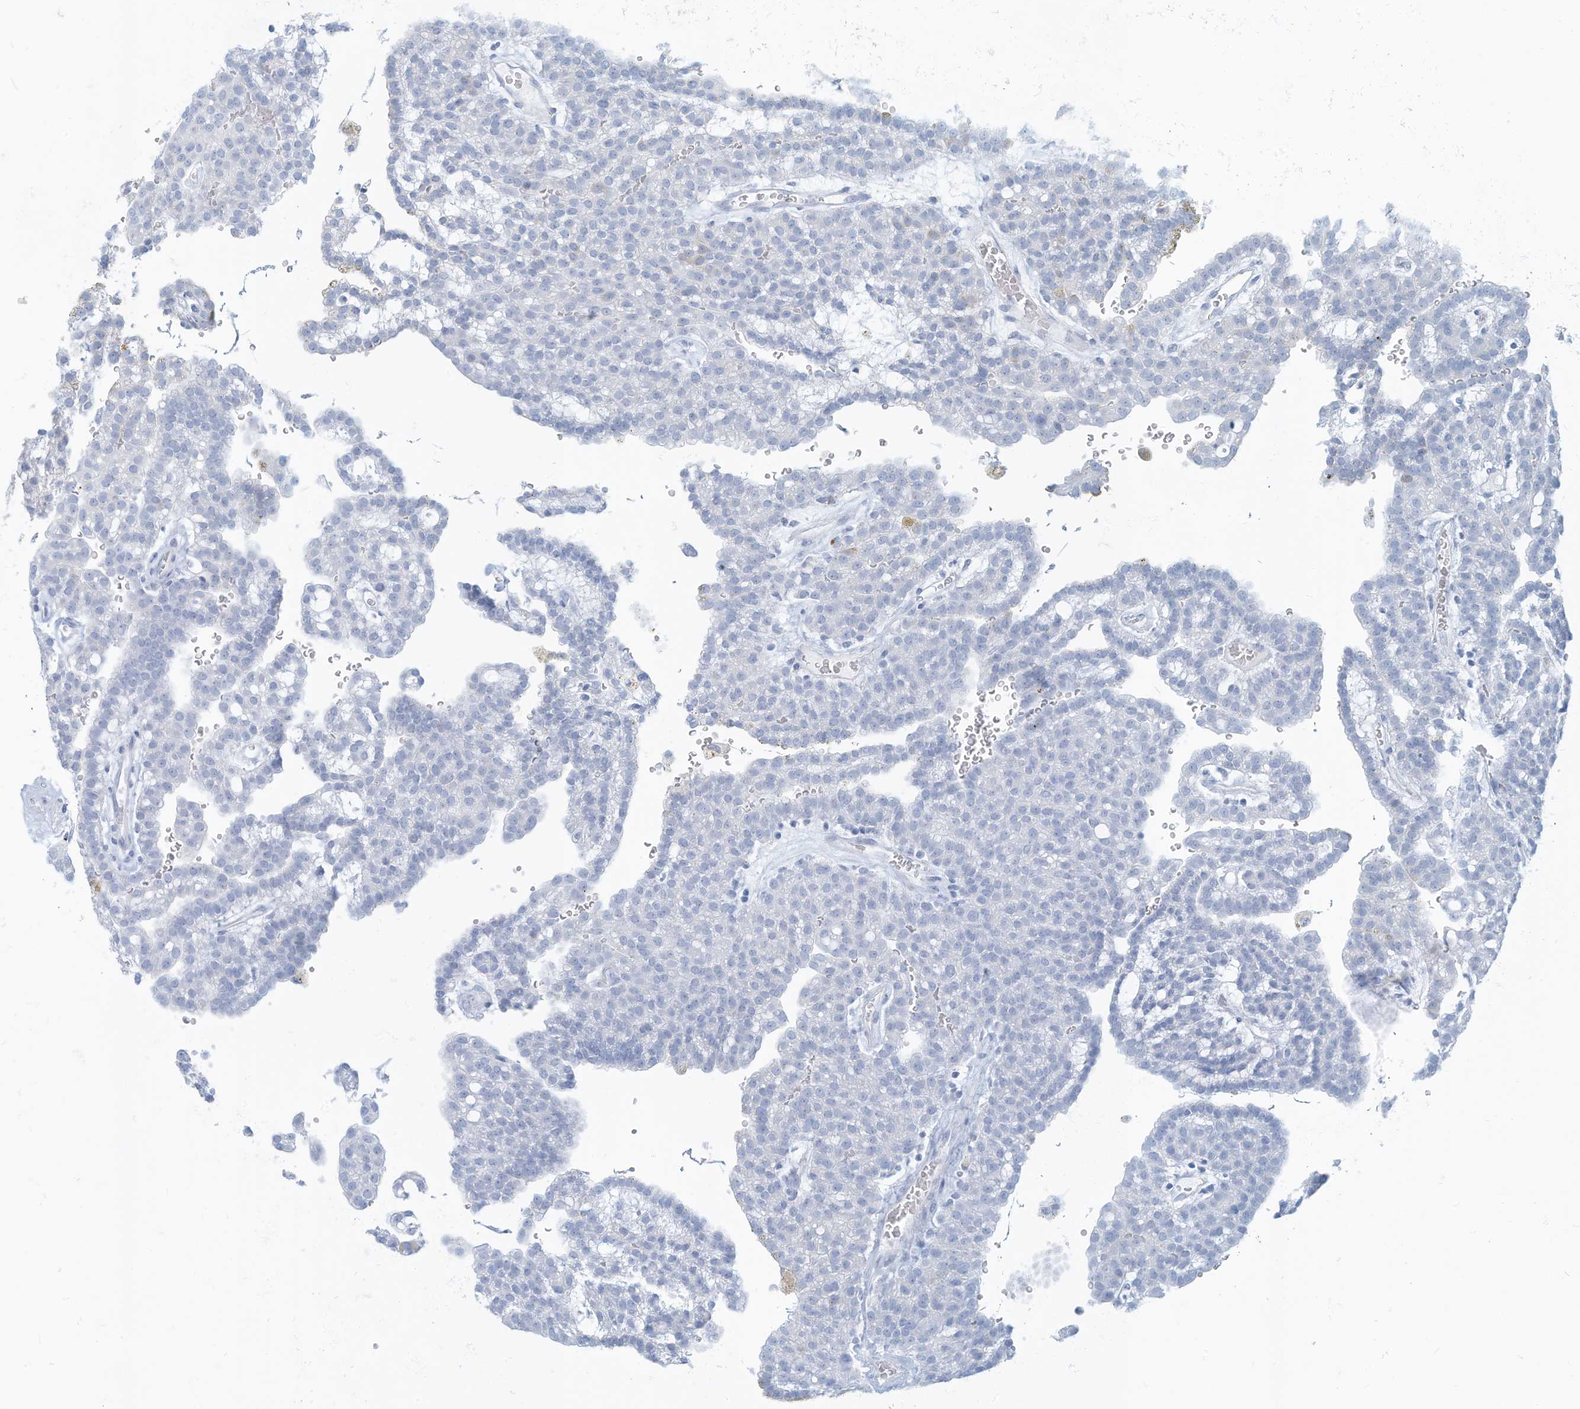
{"staining": {"intensity": "negative", "quantity": "none", "location": "none"}, "tissue": "renal cancer", "cell_type": "Tumor cells", "image_type": "cancer", "snomed": [{"axis": "morphology", "description": "Adenocarcinoma, NOS"}, {"axis": "topography", "description": "Kidney"}], "caption": "A photomicrograph of human renal cancer (adenocarcinoma) is negative for staining in tumor cells. (DAB (3,3'-diaminobenzidine) immunohistochemistry (IHC) visualized using brightfield microscopy, high magnification).", "gene": "ERI2", "patient": {"sex": "male", "age": 63}}